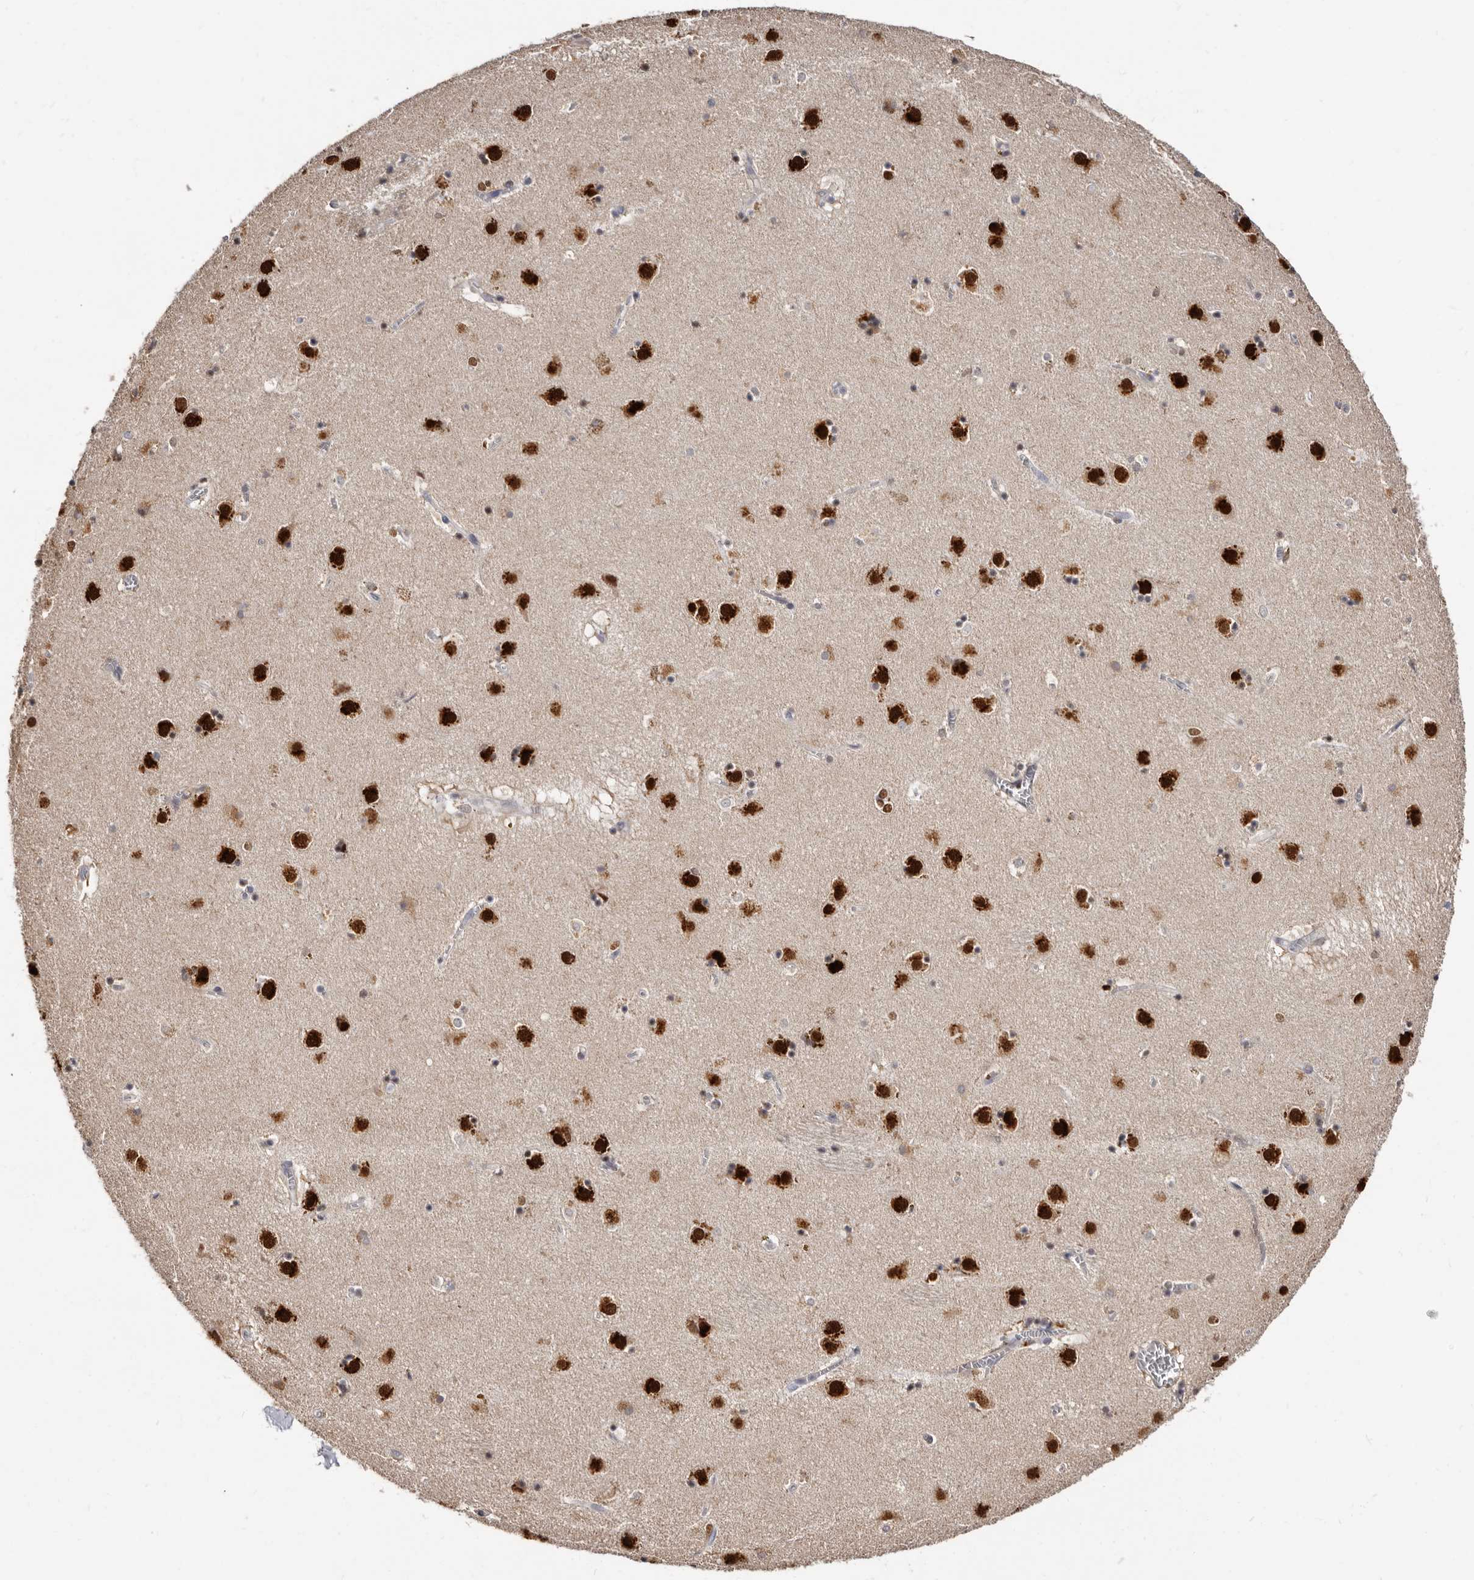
{"staining": {"intensity": "moderate", "quantity": "<25%", "location": "nuclear"}, "tissue": "caudate", "cell_type": "Glial cells", "image_type": "normal", "snomed": [{"axis": "morphology", "description": "Normal tissue, NOS"}, {"axis": "topography", "description": "Lateral ventricle wall"}], "caption": "Immunohistochemical staining of unremarkable caudate shows low levels of moderate nuclear positivity in about <25% of glial cells. Using DAB (brown) and hematoxylin (blue) stains, captured at high magnification using brightfield microscopy.", "gene": "KHDRBS2", "patient": {"sex": "male", "age": 70}}